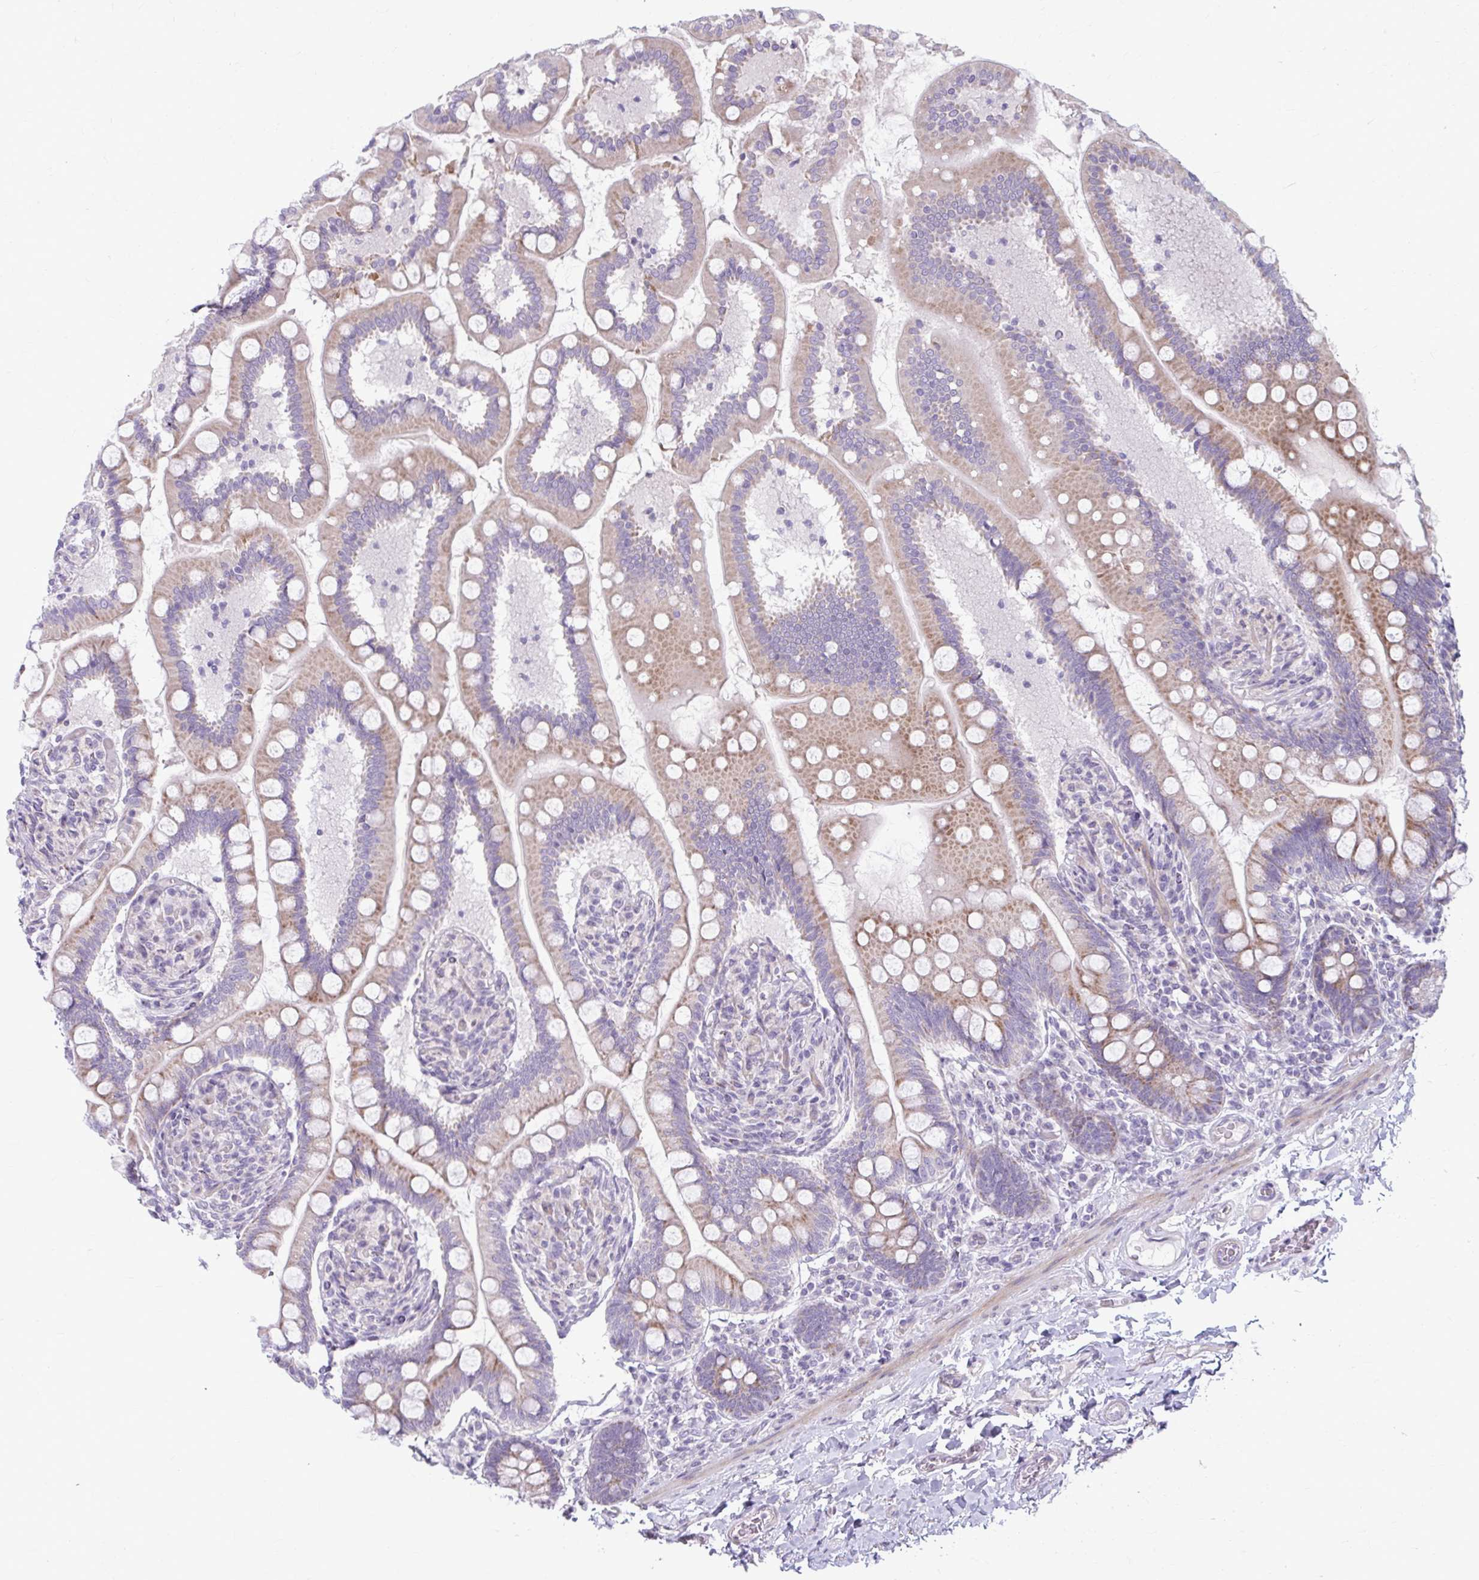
{"staining": {"intensity": "moderate", "quantity": ">75%", "location": "cytoplasmic/membranous"}, "tissue": "small intestine", "cell_type": "Glandular cells", "image_type": "normal", "snomed": [{"axis": "morphology", "description": "Normal tissue, NOS"}, {"axis": "topography", "description": "Small intestine"}], "caption": "Brown immunohistochemical staining in benign human small intestine demonstrates moderate cytoplasmic/membranous expression in about >75% of glandular cells. (IHC, brightfield microscopy, high magnification).", "gene": "MSMO1", "patient": {"sex": "female", "age": 64}}